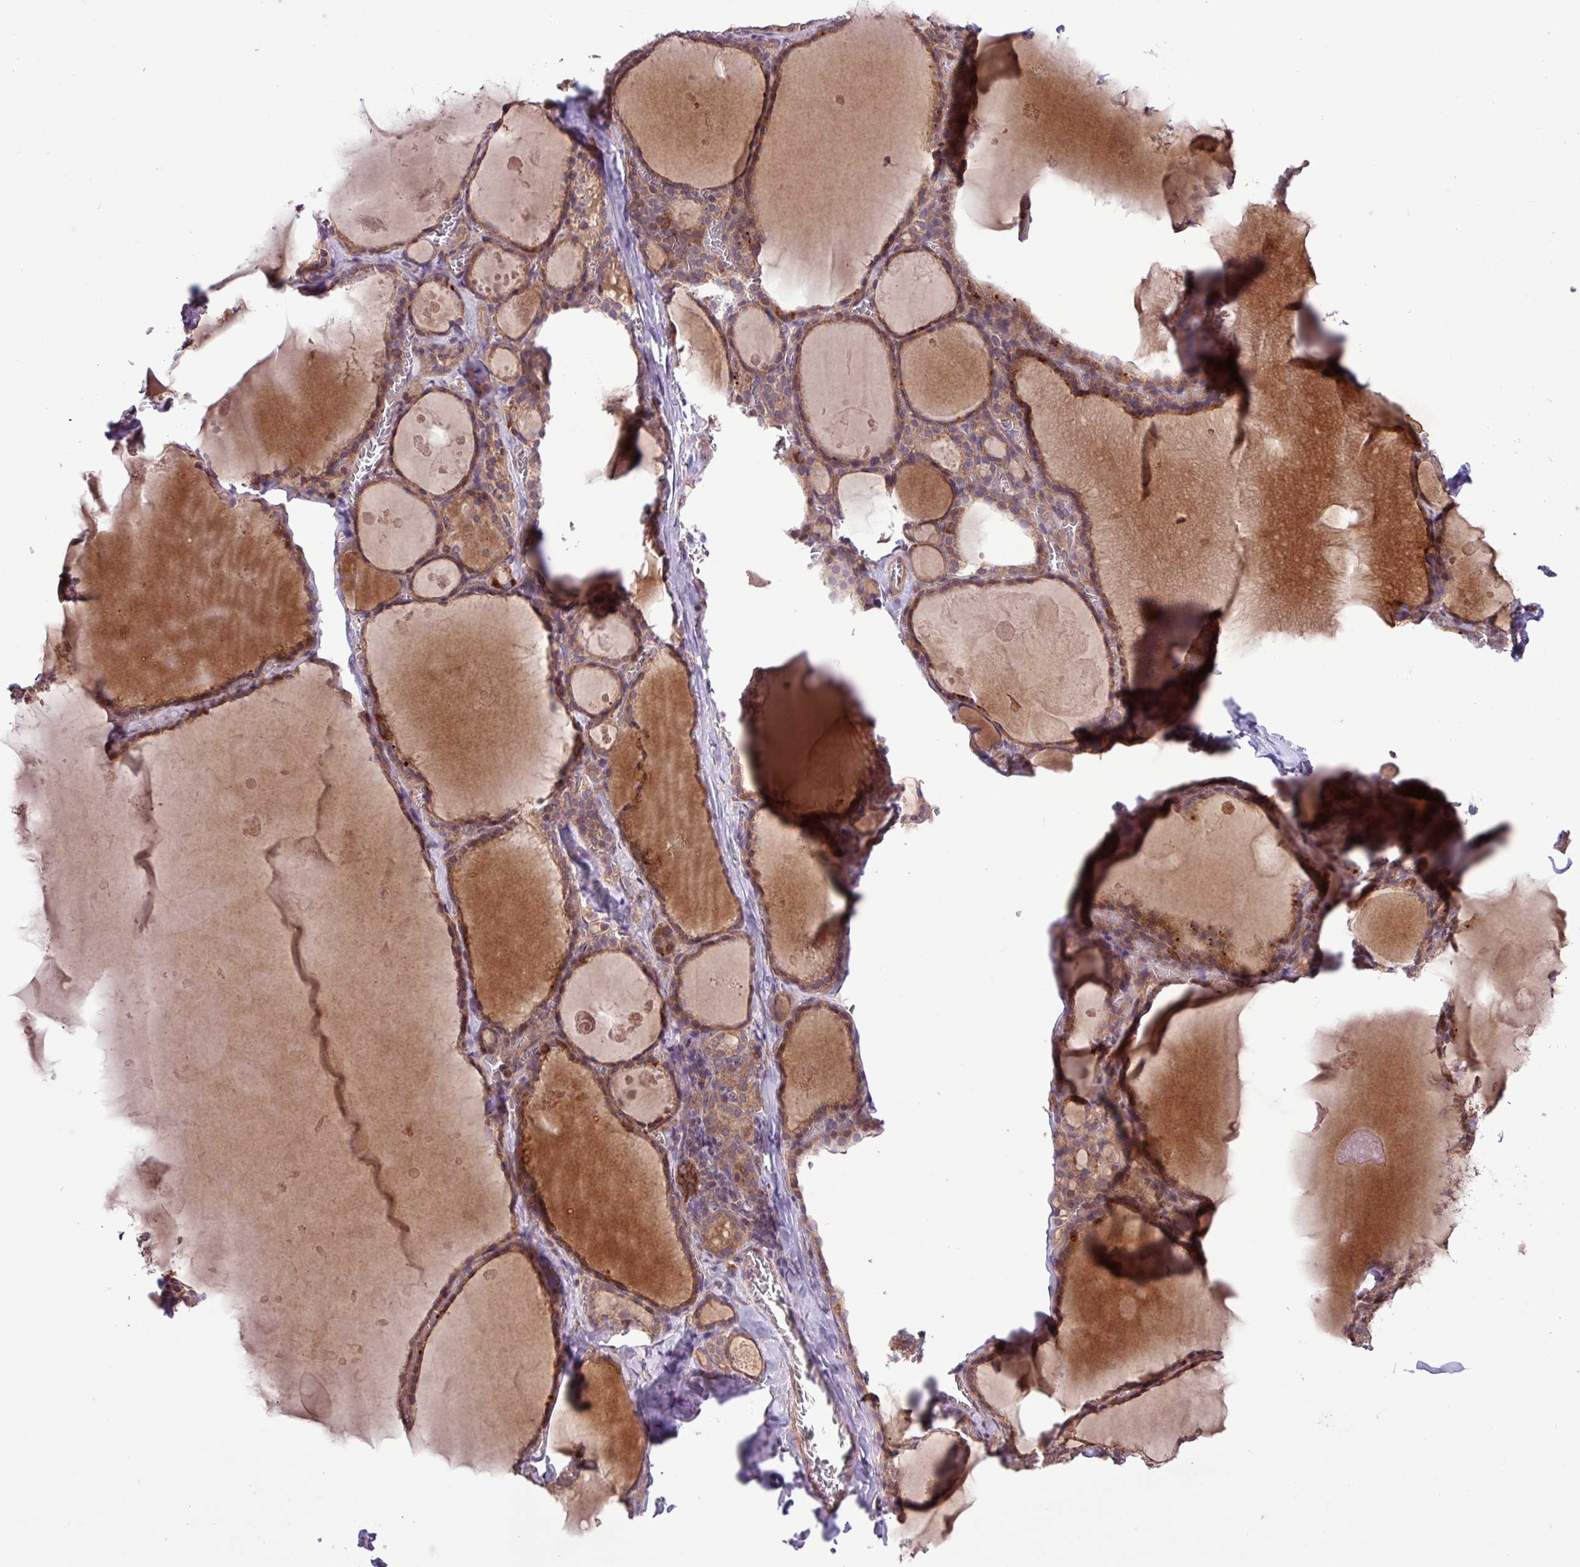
{"staining": {"intensity": "strong", "quantity": ">75%", "location": "cytoplasmic/membranous"}, "tissue": "thyroid gland", "cell_type": "Glandular cells", "image_type": "normal", "snomed": [{"axis": "morphology", "description": "Normal tissue, NOS"}, {"axis": "topography", "description": "Thyroid gland"}], "caption": "Immunohistochemistry histopathology image of unremarkable human thyroid gland stained for a protein (brown), which exhibits high levels of strong cytoplasmic/membranous expression in approximately >75% of glandular cells.", "gene": "TIMM10B", "patient": {"sex": "male", "age": 56}}